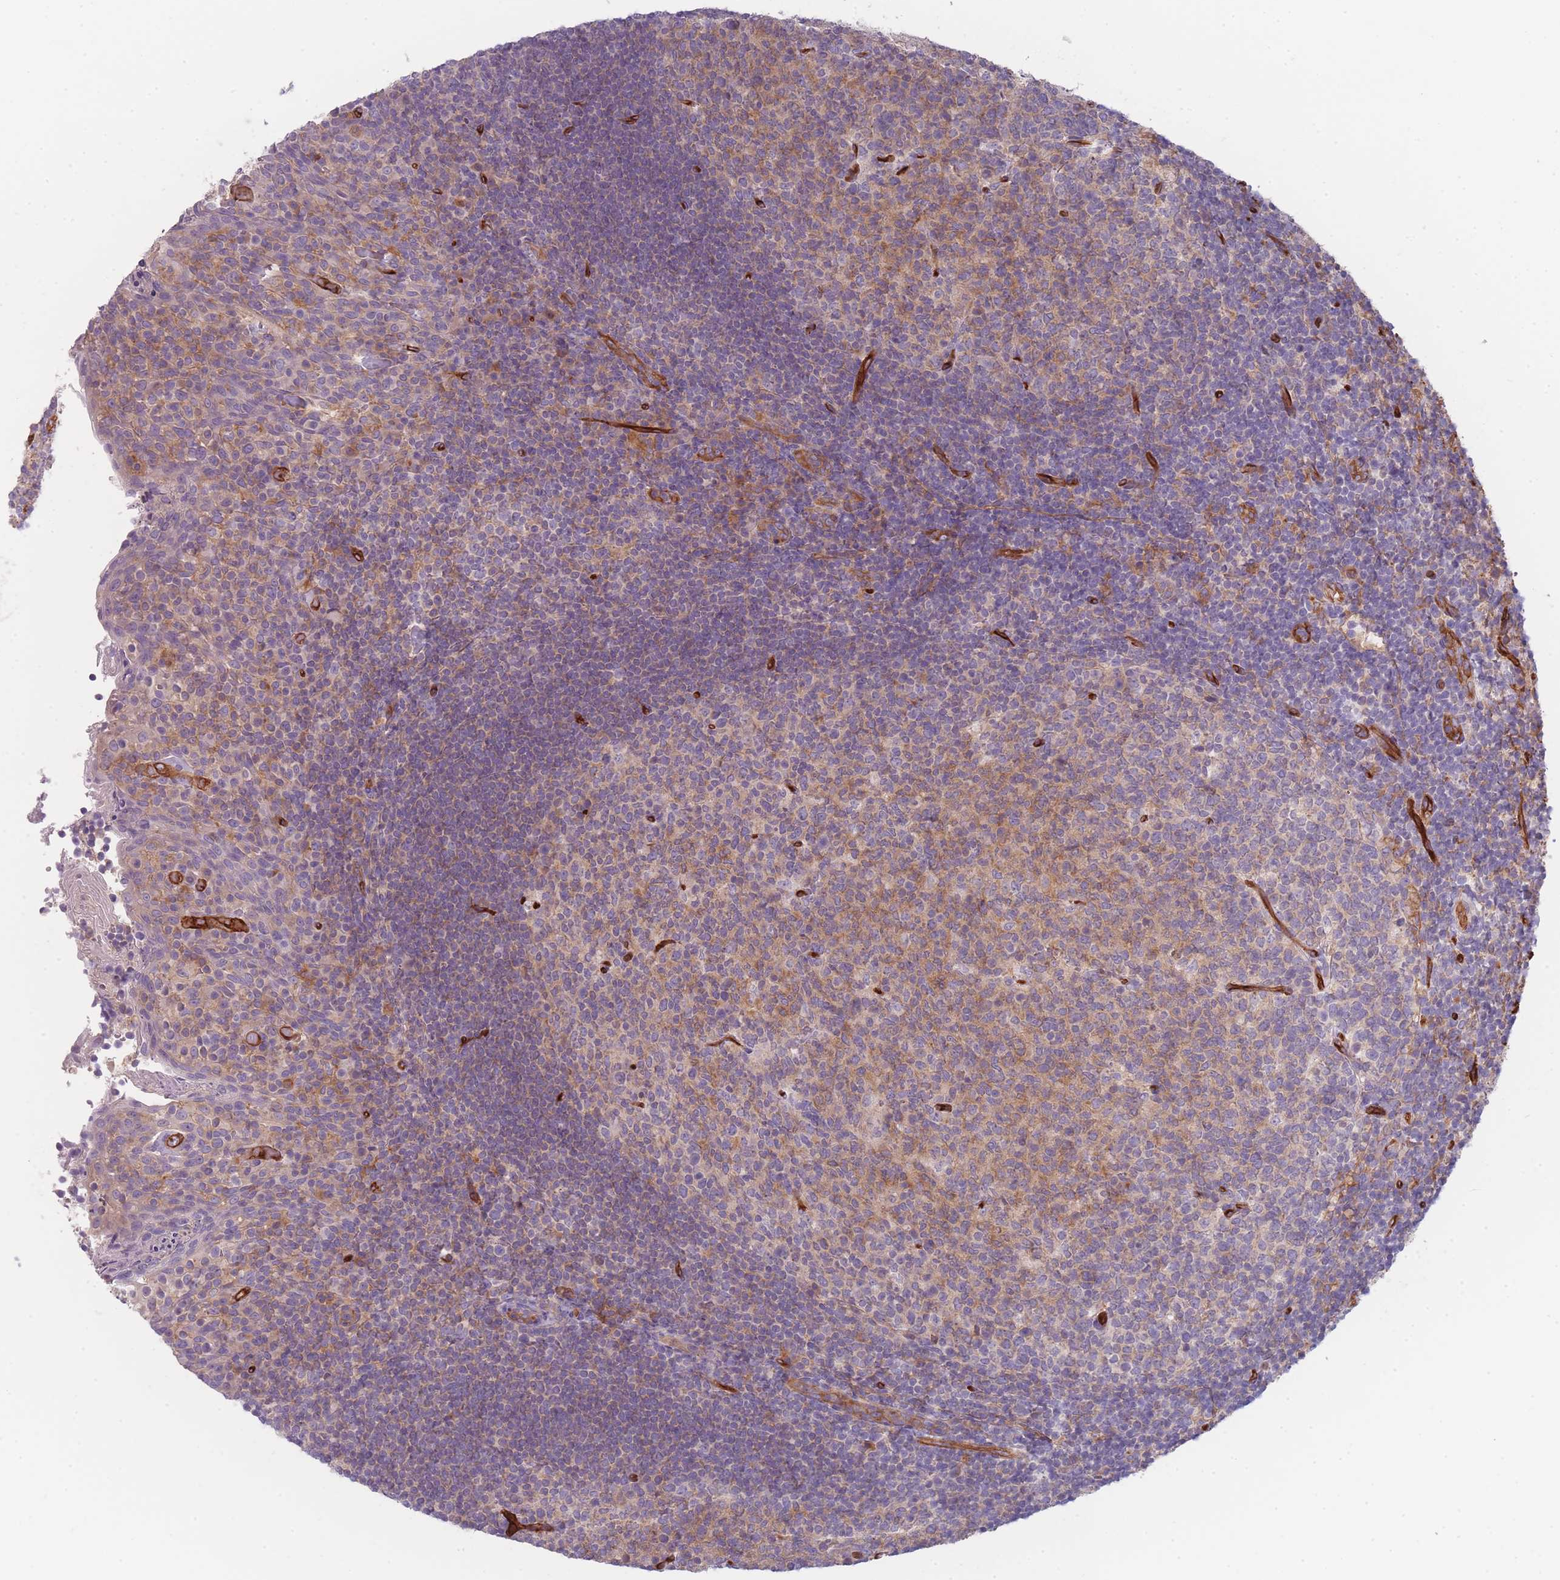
{"staining": {"intensity": "moderate", "quantity": "25%-75%", "location": "cytoplasmic/membranous"}, "tissue": "tonsil", "cell_type": "Germinal center cells", "image_type": "normal", "snomed": [{"axis": "morphology", "description": "Normal tissue, NOS"}, {"axis": "topography", "description": "Tonsil"}], "caption": "Tonsil stained with a protein marker exhibits moderate staining in germinal center cells.", "gene": "CD300LF", "patient": {"sex": "female", "age": 10}}